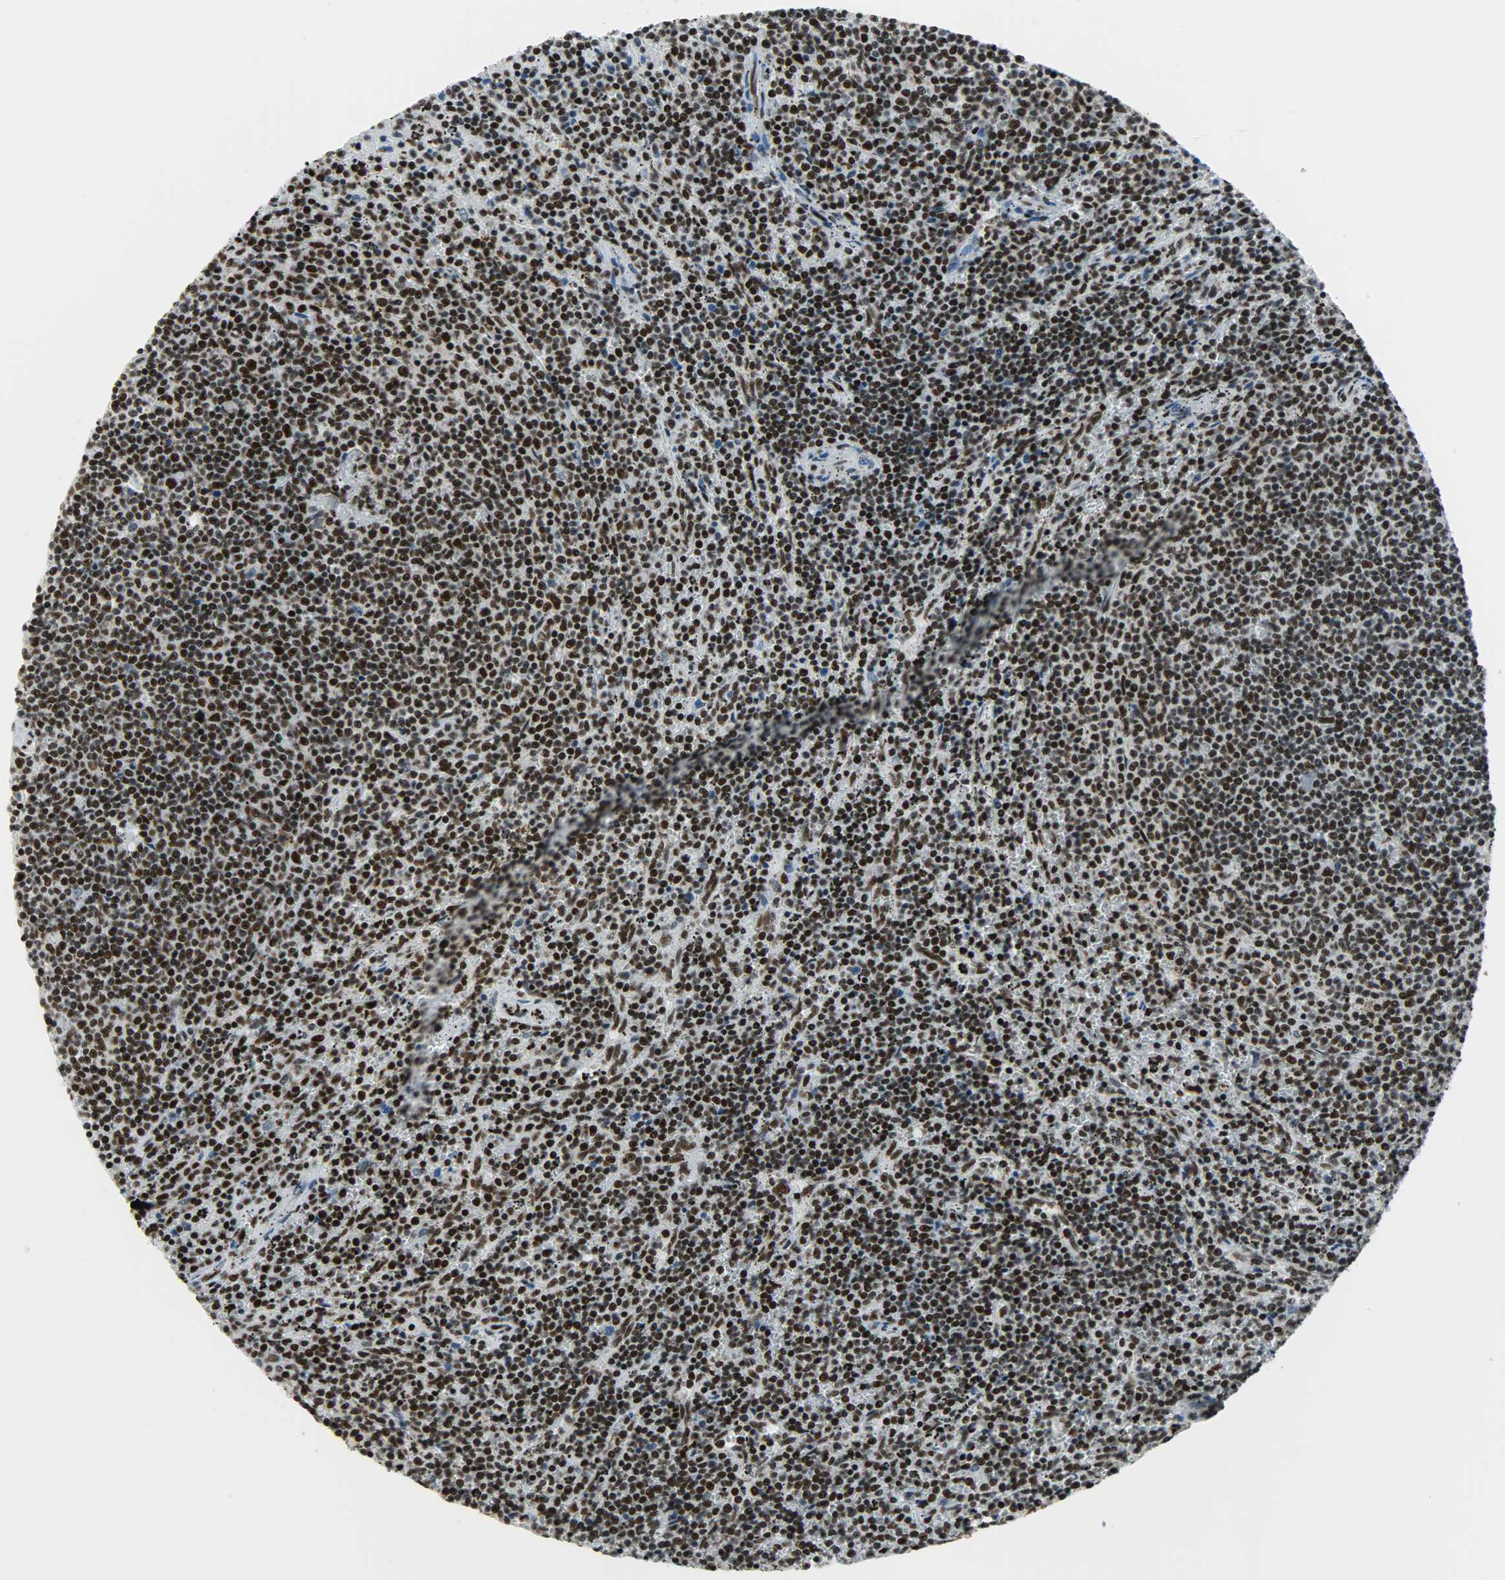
{"staining": {"intensity": "strong", "quantity": ">75%", "location": "nuclear"}, "tissue": "lymphoma", "cell_type": "Tumor cells", "image_type": "cancer", "snomed": [{"axis": "morphology", "description": "Malignant lymphoma, non-Hodgkin's type, Low grade"}, {"axis": "topography", "description": "Spleen"}], "caption": "Human lymphoma stained for a protein (brown) shows strong nuclear positive expression in about >75% of tumor cells.", "gene": "SNRPA", "patient": {"sex": "female", "age": 50}}